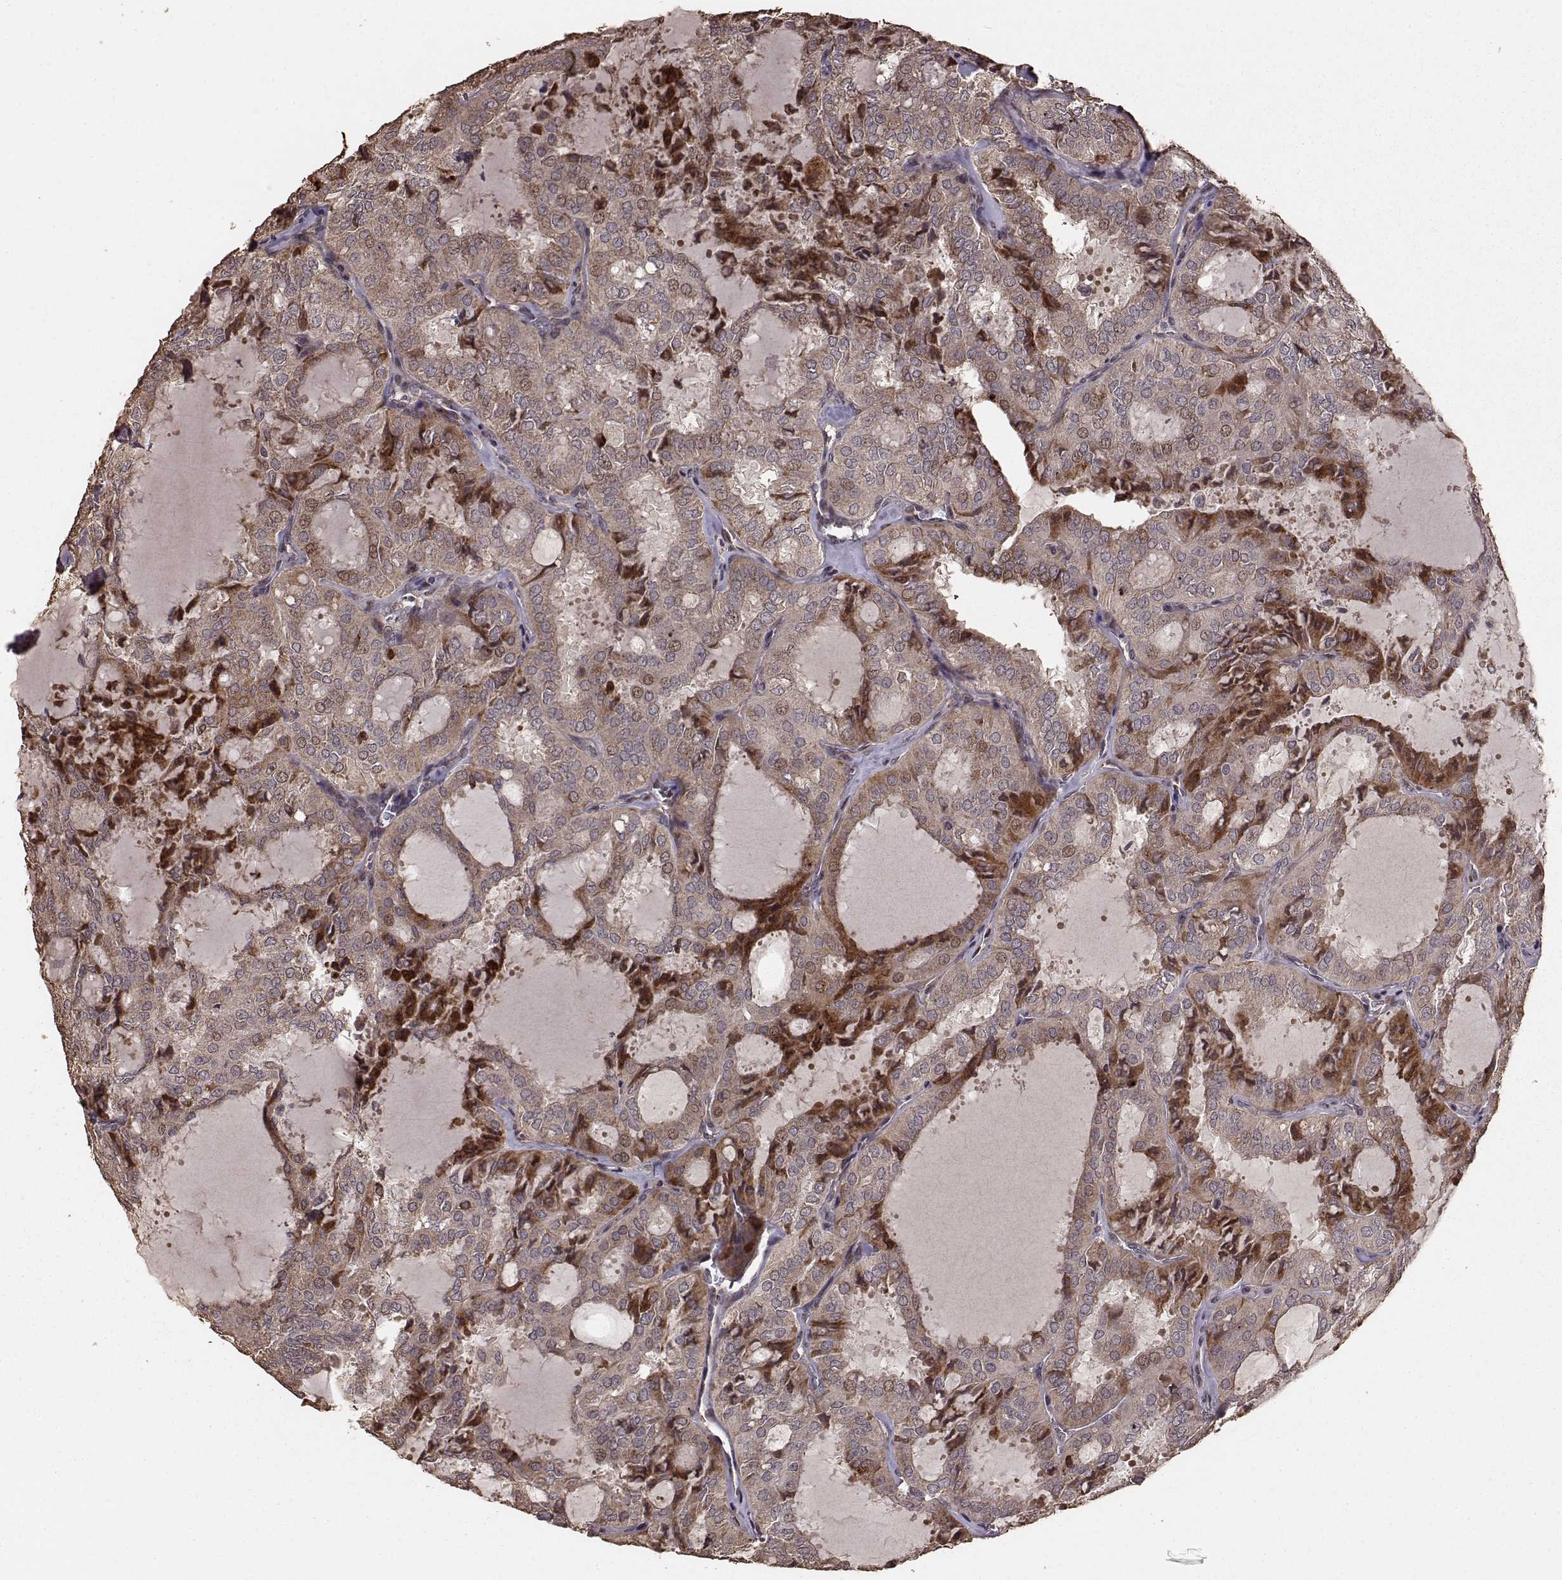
{"staining": {"intensity": "moderate", "quantity": ">75%", "location": "cytoplasmic/membranous"}, "tissue": "thyroid cancer", "cell_type": "Tumor cells", "image_type": "cancer", "snomed": [{"axis": "morphology", "description": "Follicular adenoma carcinoma, NOS"}, {"axis": "topography", "description": "Thyroid gland"}], "caption": "Protein expression analysis of thyroid follicular adenoma carcinoma shows moderate cytoplasmic/membranous positivity in approximately >75% of tumor cells.", "gene": "USP15", "patient": {"sex": "male", "age": 75}}